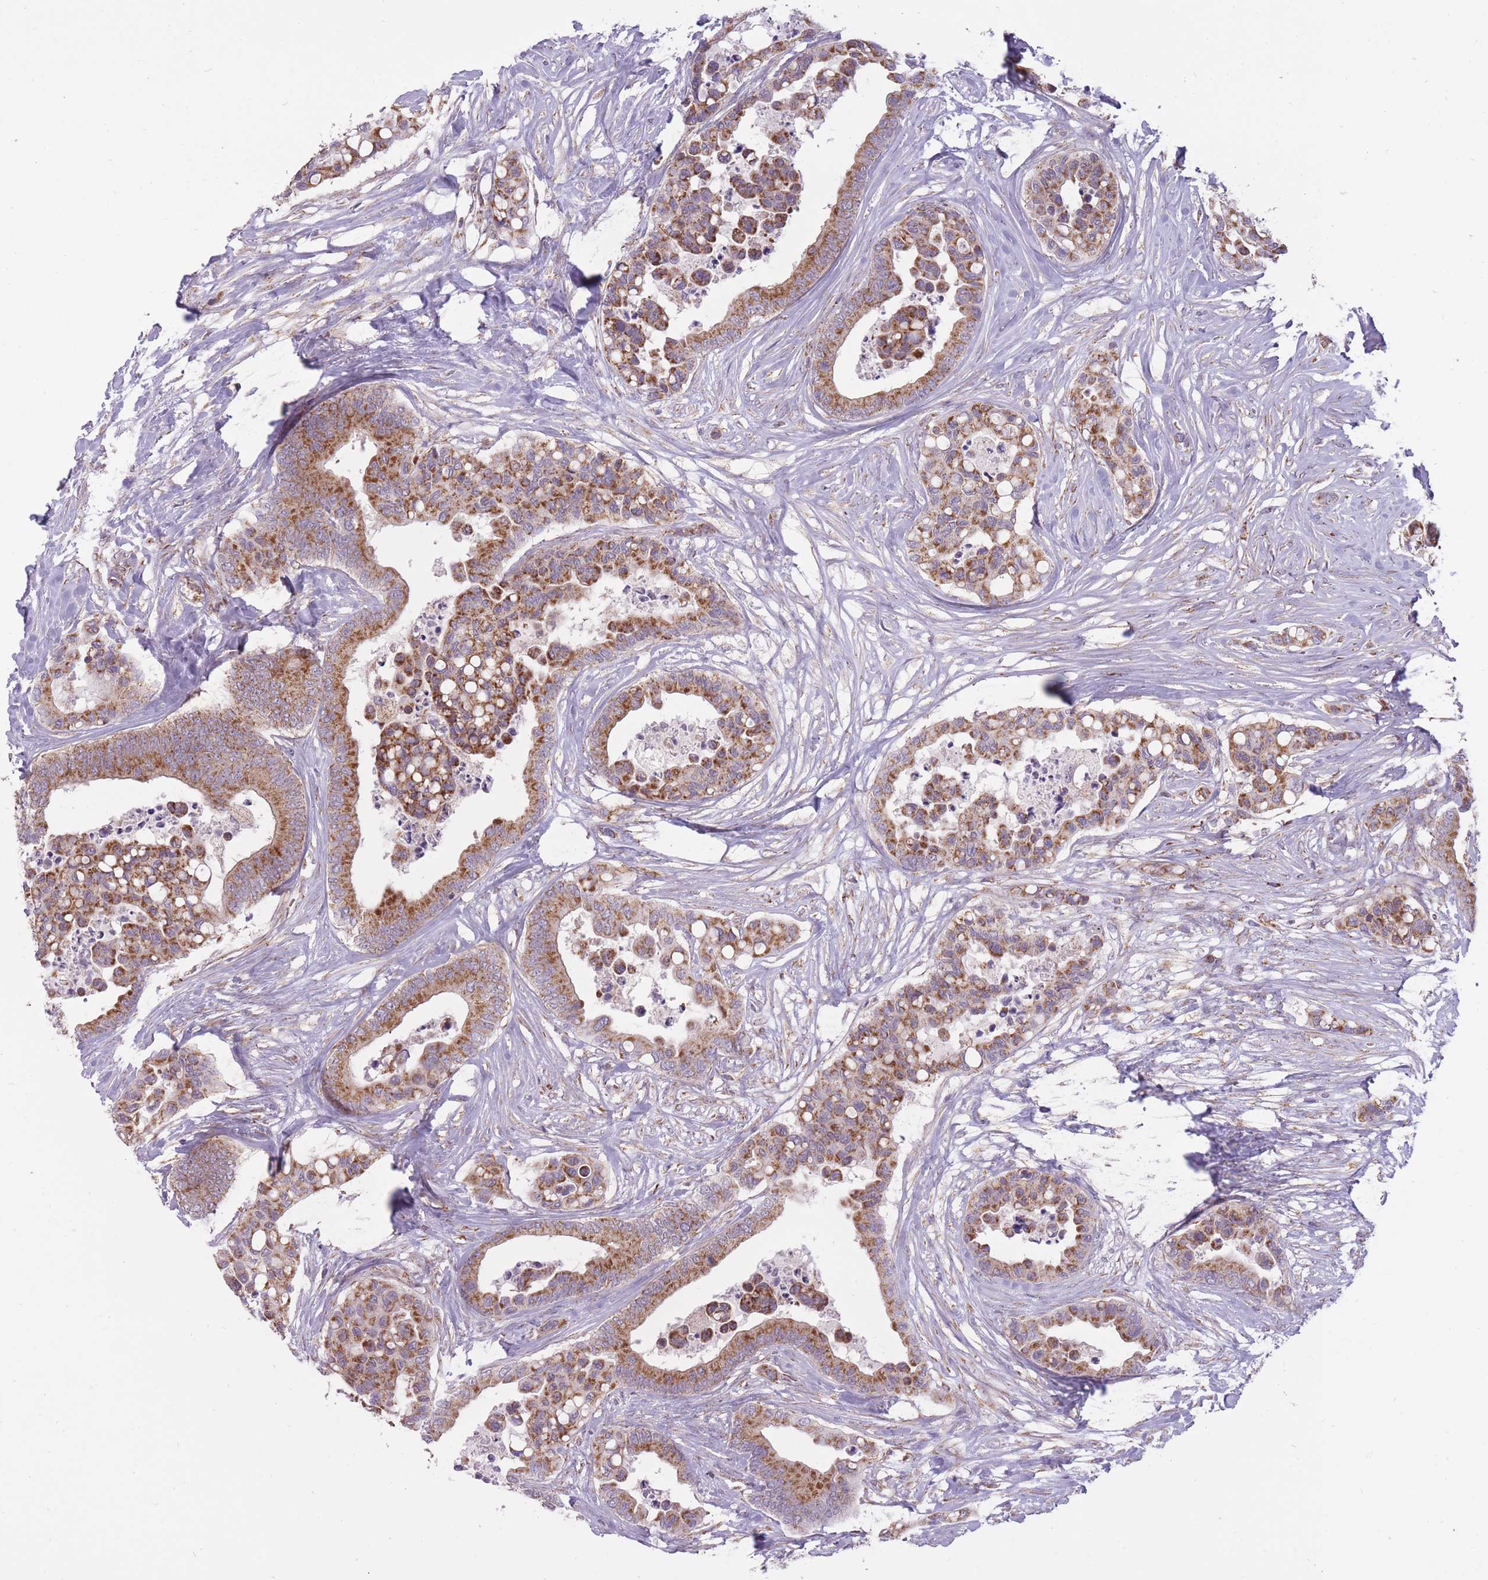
{"staining": {"intensity": "moderate", "quantity": ">75%", "location": "cytoplasmic/membranous"}, "tissue": "colorectal cancer", "cell_type": "Tumor cells", "image_type": "cancer", "snomed": [{"axis": "morphology", "description": "Adenocarcinoma, NOS"}, {"axis": "topography", "description": "Colon"}], "caption": "Immunohistochemistry (DAB (3,3'-diaminobenzidine)) staining of human colorectal adenocarcinoma demonstrates moderate cytoplasmic/membranous protein staining in about >75% of tumor cells.", "gene": "LIN7C", "patient": {"sex": "male", "age": 82}}